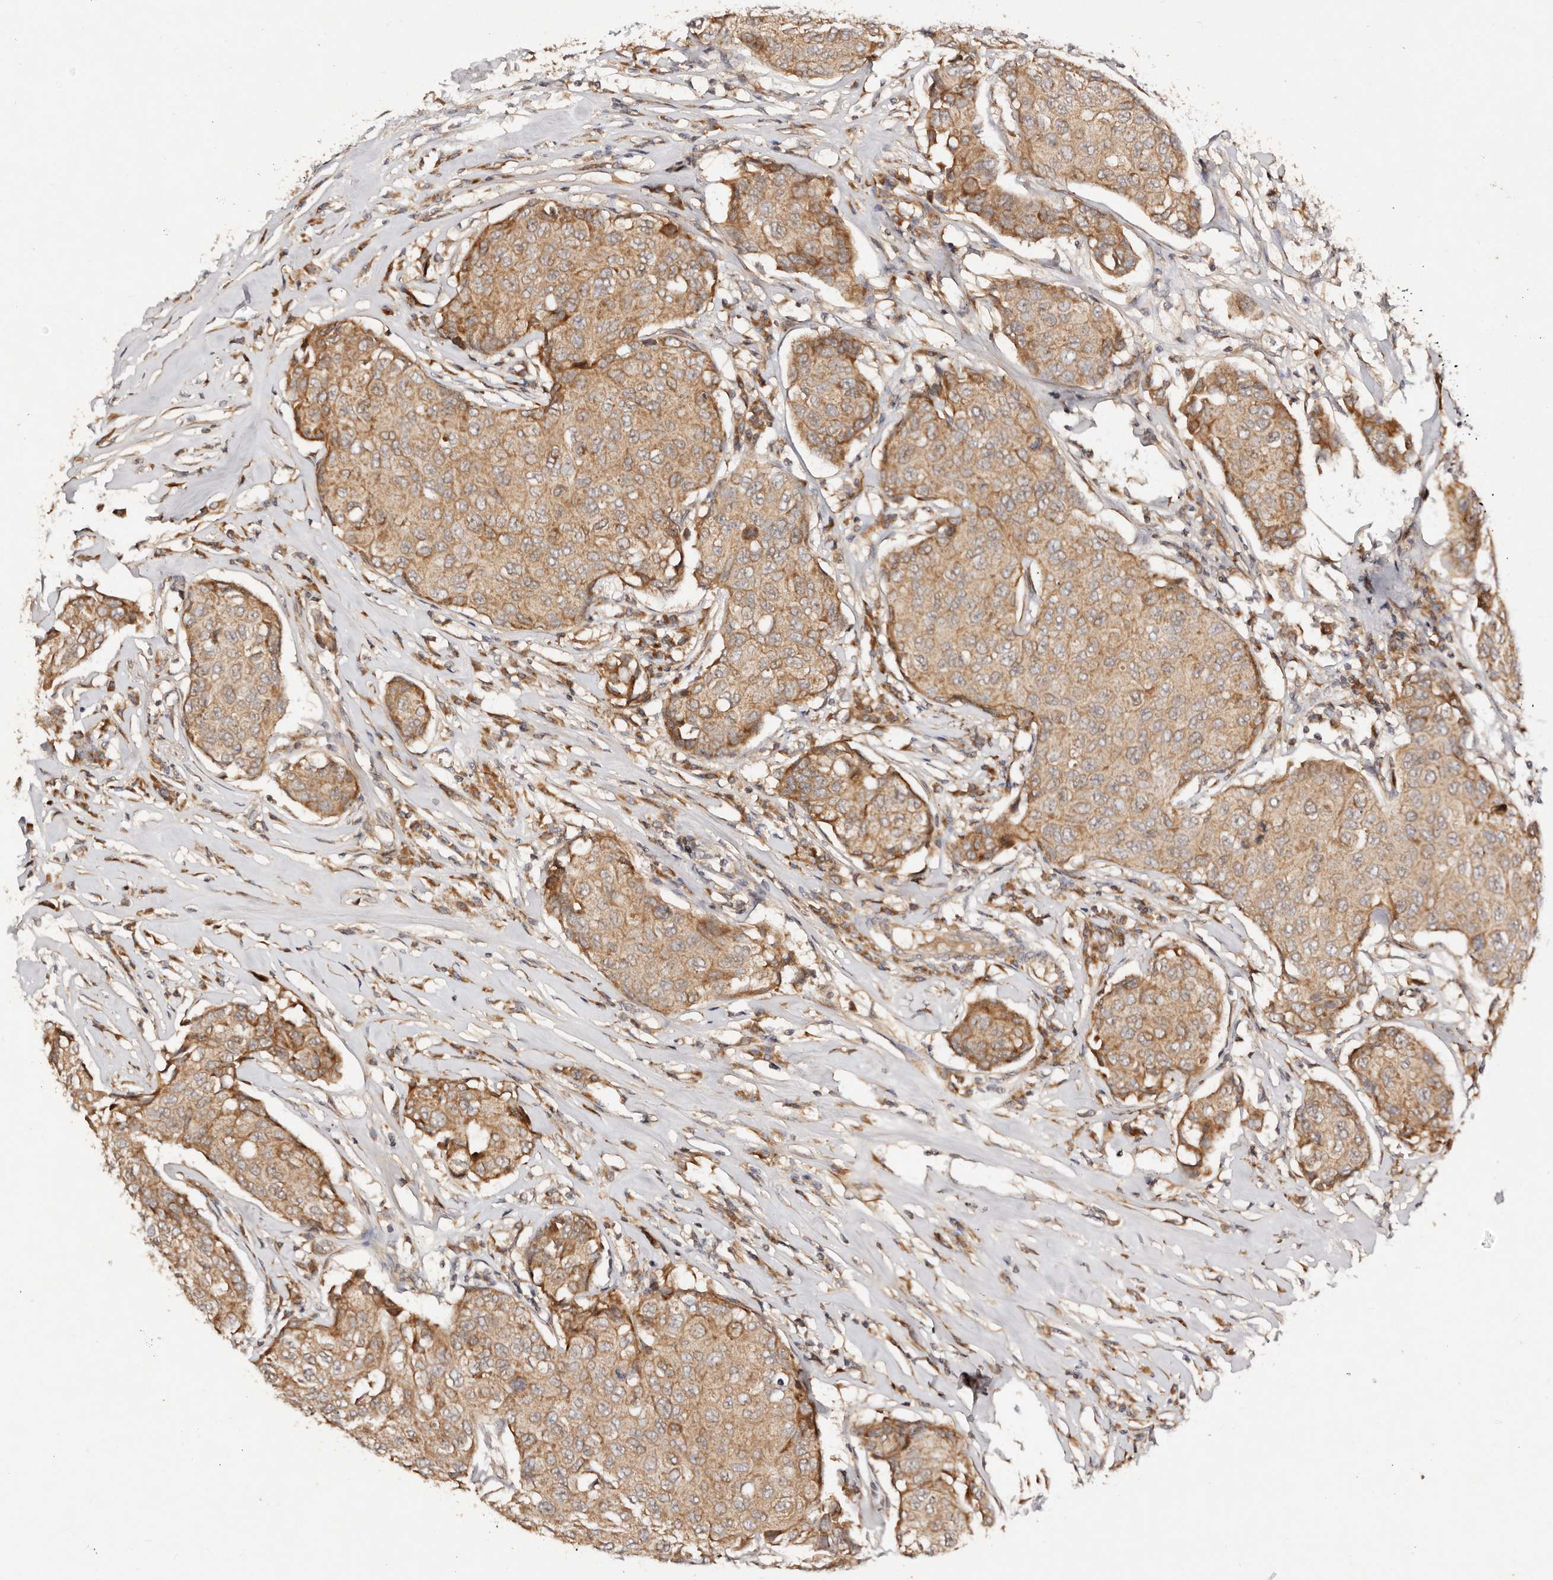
{"staining": {"intensity": "moderate", "quantity": ">75%", "location": "cytoplasmic/membranous"}, "tissue": "breast cancer", "cell_type": "Tumor cells", "image_type": "cancer", "snomed": [{"axis": "morphology", "description": "Duct carcinoma"}, {"axis": "topography", "description": "Breast"}], "caption": "Brown immunohistochemical staining in human breast infiltrating ductal carcinoma displays moderate cytoplasmic/membranous expression in about >75% of tumor cells. The protein is stained brown, and the nuclei are stained in blue (DAB (3,3'-diaminobenzidine) IHC with brightfield microscopy, high magnification).", "gene": "DENND11", "patient": {"sex": "female", "age": 80}}